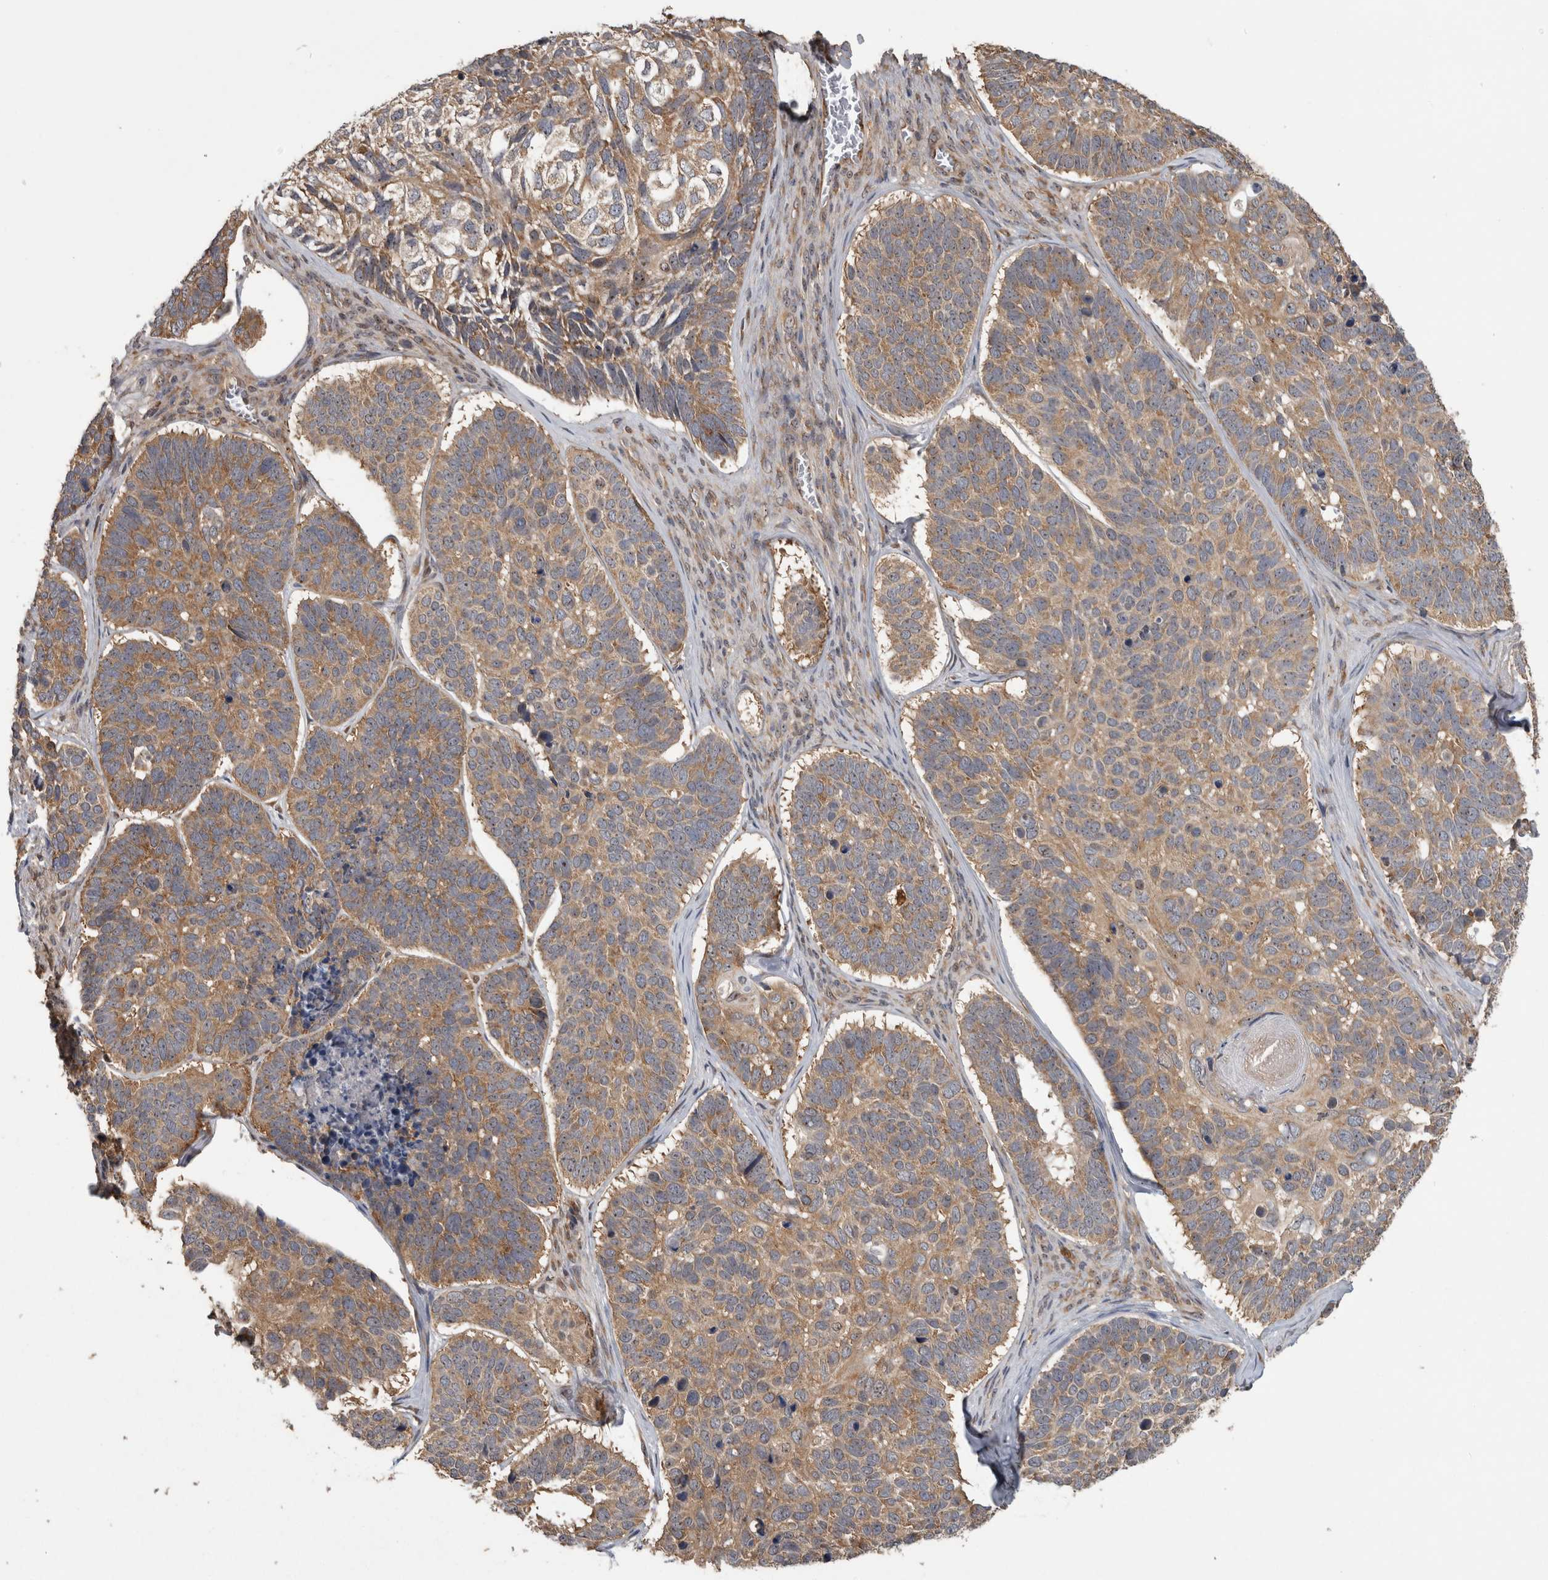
{"staining": {"intensity": "moderate", "quantity": ">75%", "location": "cytoplasmic/membranous"}, "tissue": "skin cancer", "cell_type": "Tumor cells", "image_type": "cancer", "snomed": [{"axis": "morphology", "description": "Basal cell carcinoma"}, {"axis": "topography", "description": "Skin"}], "caption": "A brown stain highlights moderate cytoplasmic/membranous staining of a protein in human skin cancer (basal cell carcinoma) tumor cells. The staining was performed using DAB to visualize the protein expression in brown, while the nuclei were stained in blue with hematoxylin (Magnification: 20x).", "gene": "ATXN2", "patient": {"sex": "male", "age": 62}}